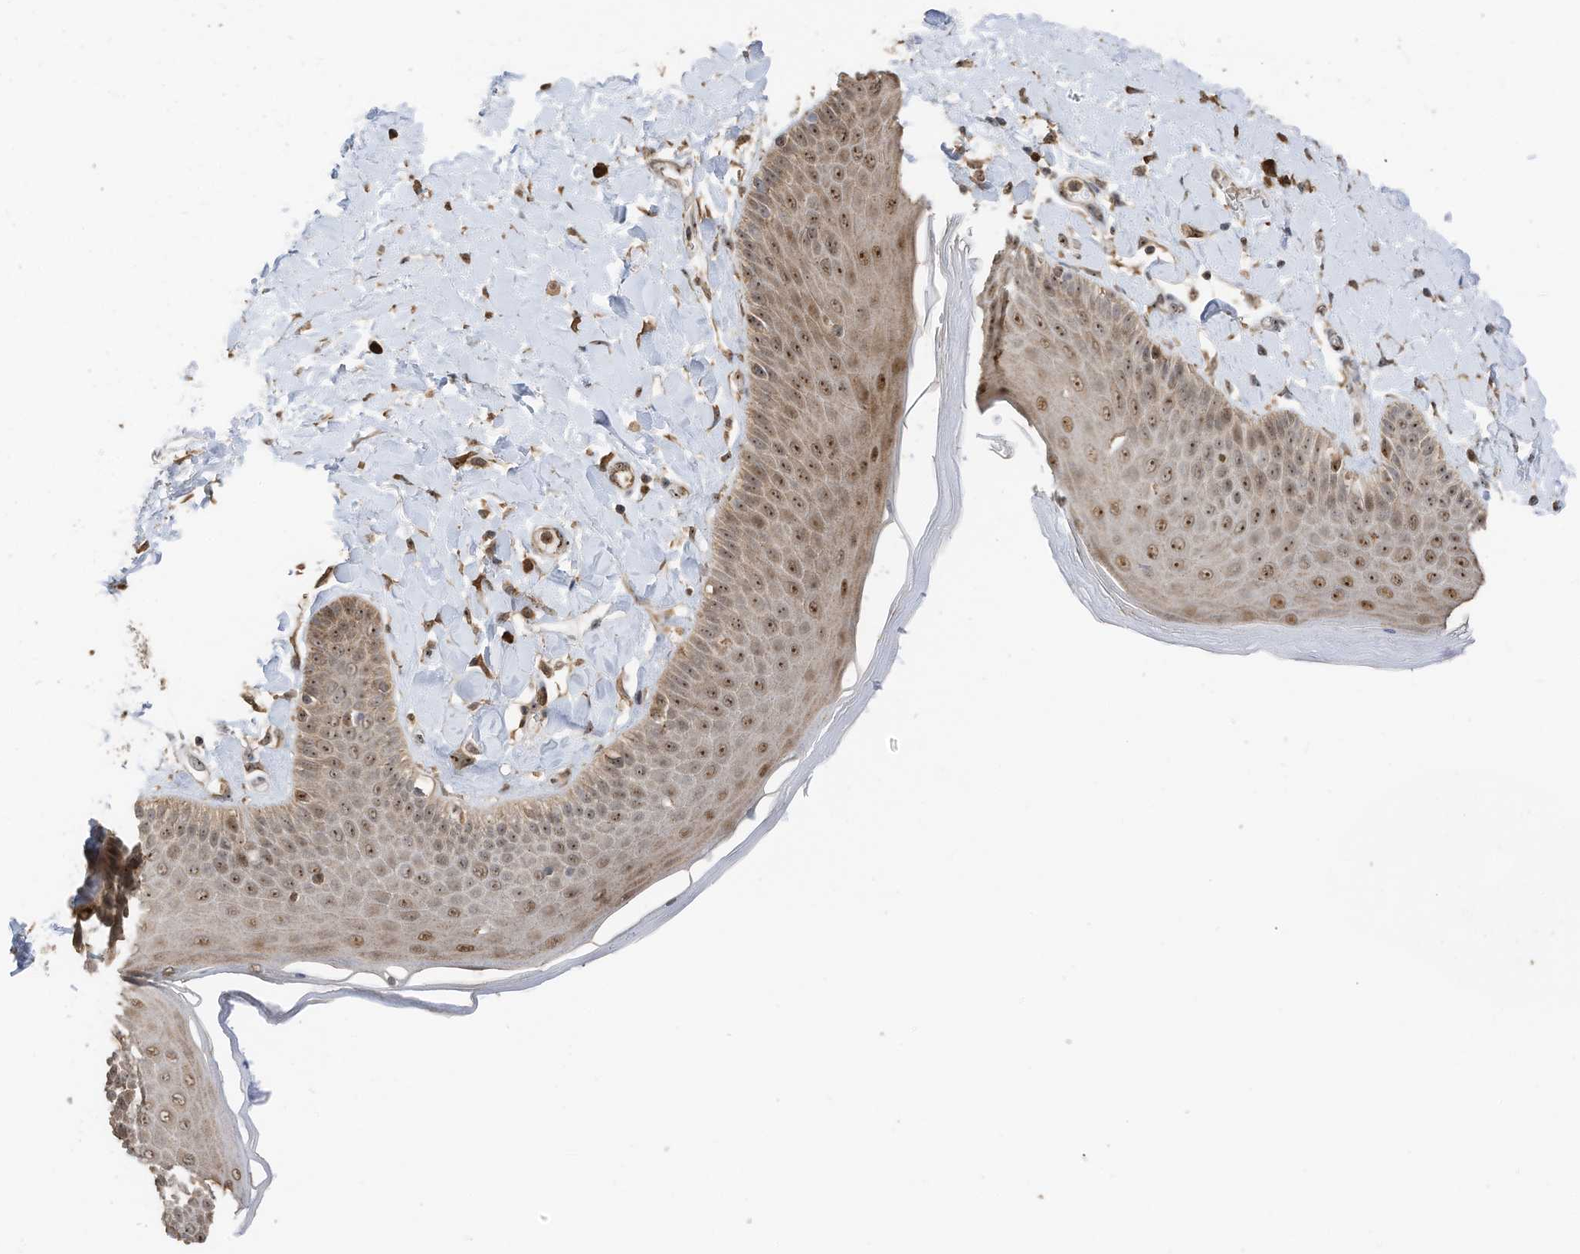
{"staining": {"intensity": "moderate", "quantity": ">75%", "location": "nuclear"}, "tissue": "skin", "cell_type": "Epidermal cells", "image_type": "normal", "snomed": [{"axis": "morphology", "description": "Normal tissue, NOS"}, {"axis": "topography", "description": "Anal"}], "caption": "Benign skin demonstrates moderate nuclear positivity in about >75% of epidermal cells The staining was performed using DAB, with brown indicating positive protein expression. Nuclei are stained blue with hematoxylin..", "gene": "ERLEC1", "patient": {"sex": "male", "age": 69}}